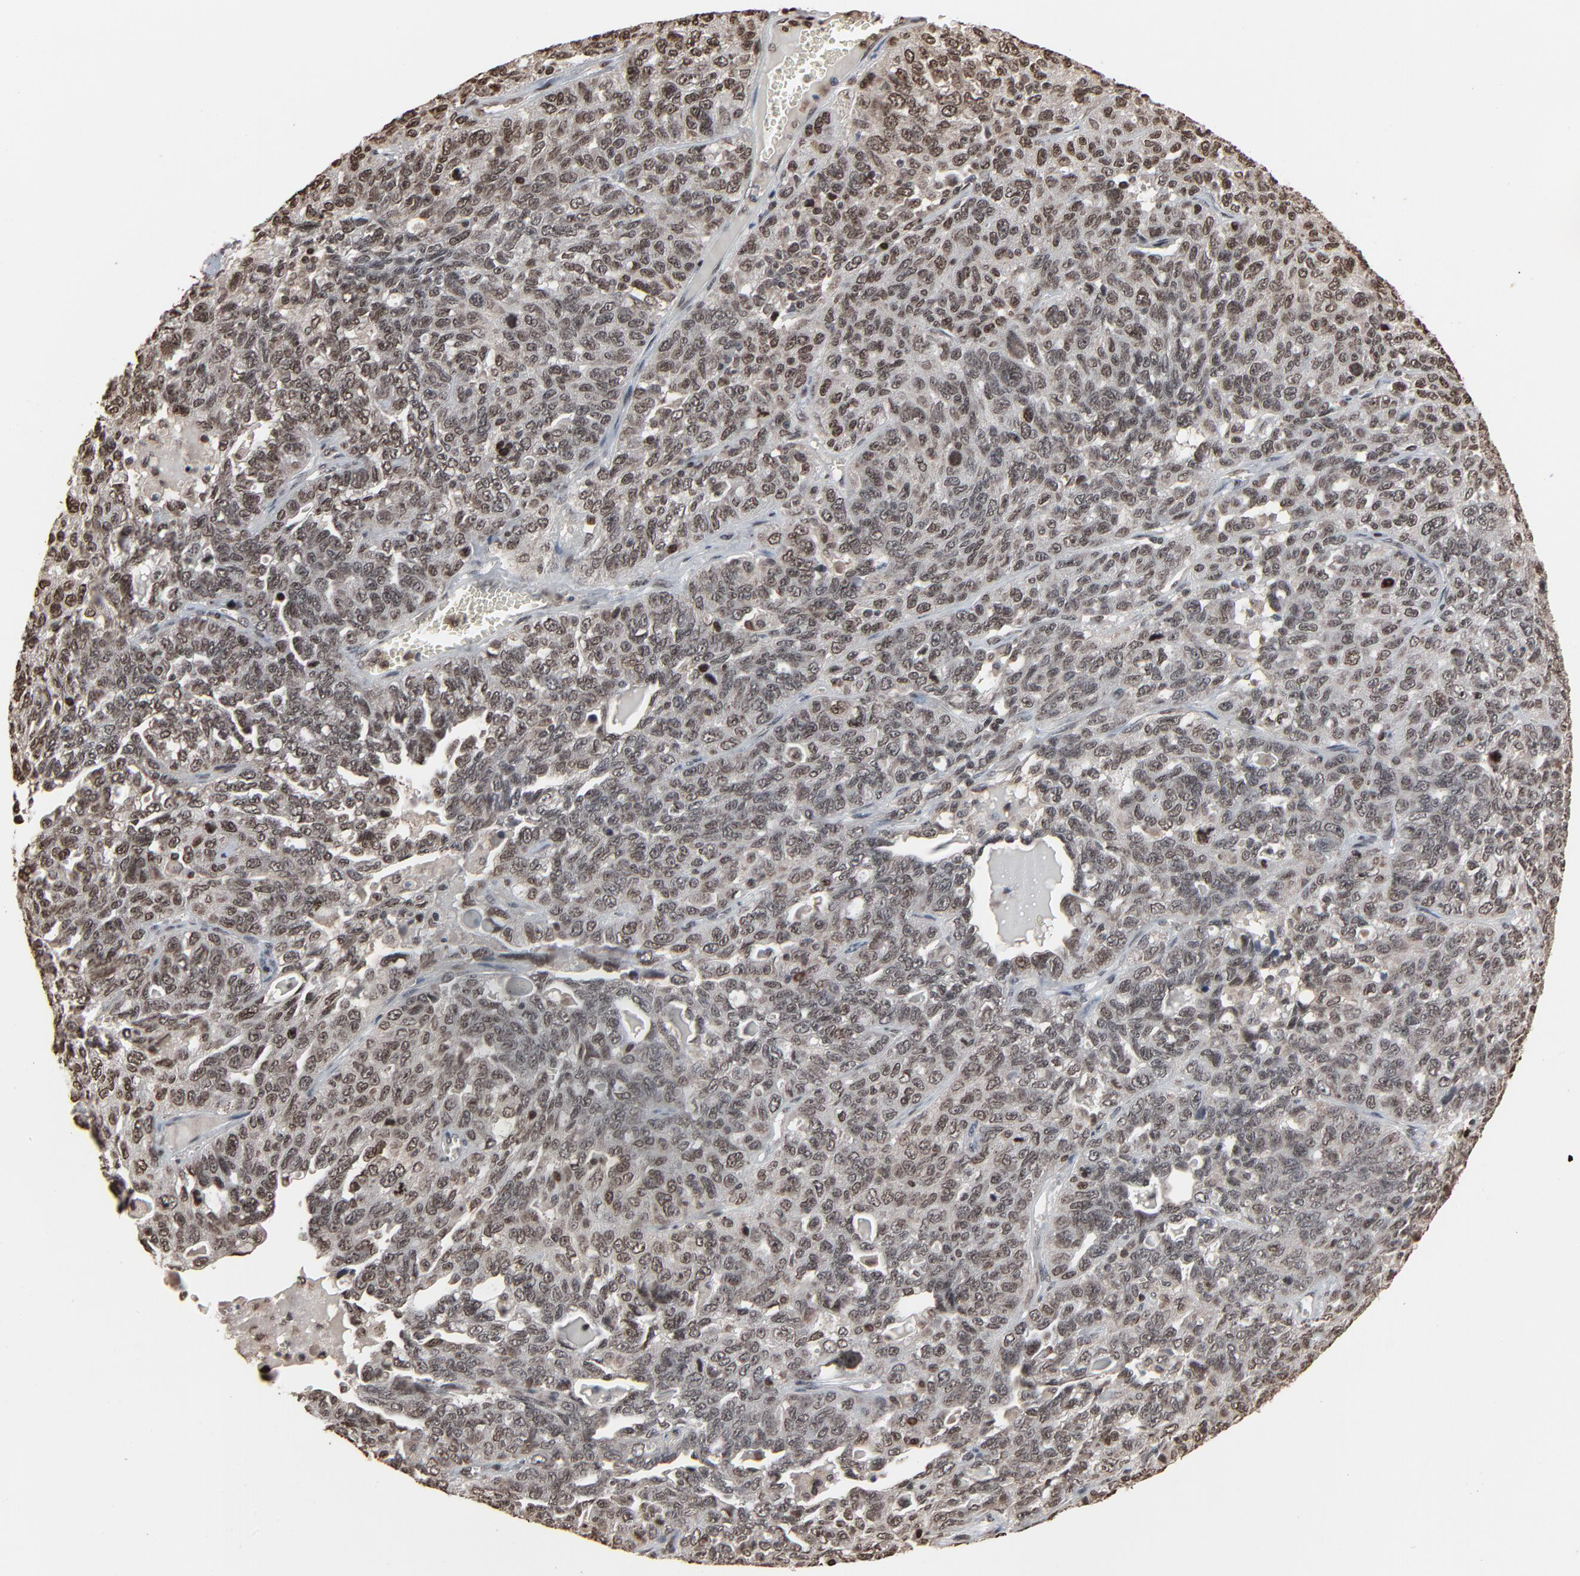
{"staining": {"intensity": "moderate", "quantity": ">75%", "location": "nuclear"}, "tissue": "ovarian cancer", "cell_type": "Tumor cells", "image_type": "cancer", "snomed": [{"axis": "morphology", "description": "Cystadenocarcinoma, serous, NOS"}, {"axis": "topography", "description": "Ovary"}], "caption": "DAB immunohistochemical staining of human serous cystadenocarcinoma (ovarian) shows moderate nuclear protein staining in approximately >75% of tumor cells.", "gene": "RPS6KA3", "patient": {"sex": "female", "age": 71}}